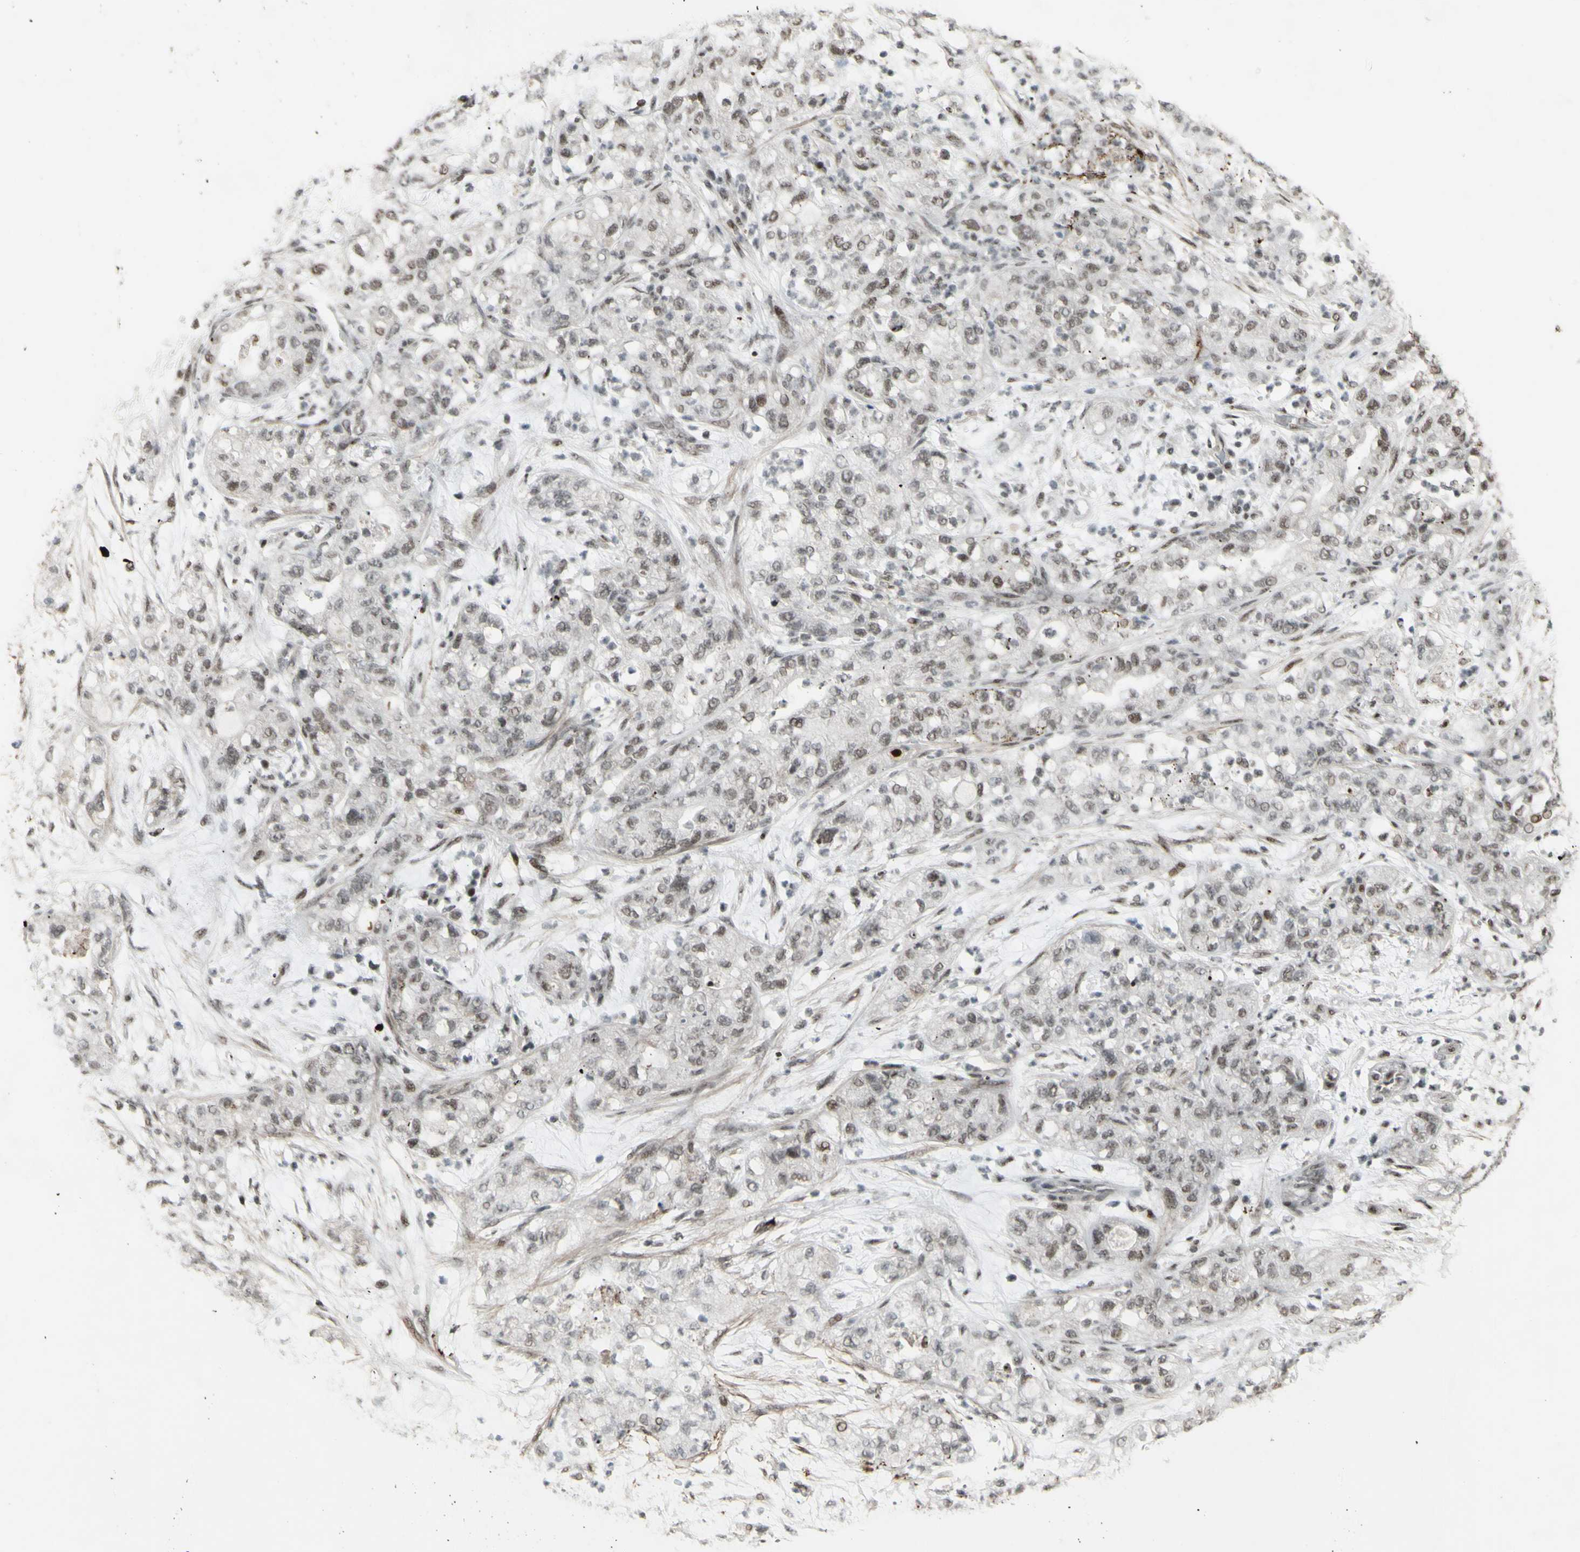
{"staining": {"intensity": "weak", "quantity": "25%-75%", "location": "nuclear"}, "tissue": "pancreatic cancer", "cell_type": "Tumor cells", "image_type": "cancer", "snomed": [{"axis": "morphology", "description": "Adenocarcinoma, NOS"}, {"axis": "topography", "description": "Pancreas"}], "caption": "A histopathology image showing weak nuclear positivity in about 25%-75% of tumor cells in pancreatic cancer (adenocarcinoma), as visualized by brown immunohistochemical staining.", "gene": "SUPT6H", "patient": {"sex": "female", "age": 78}}